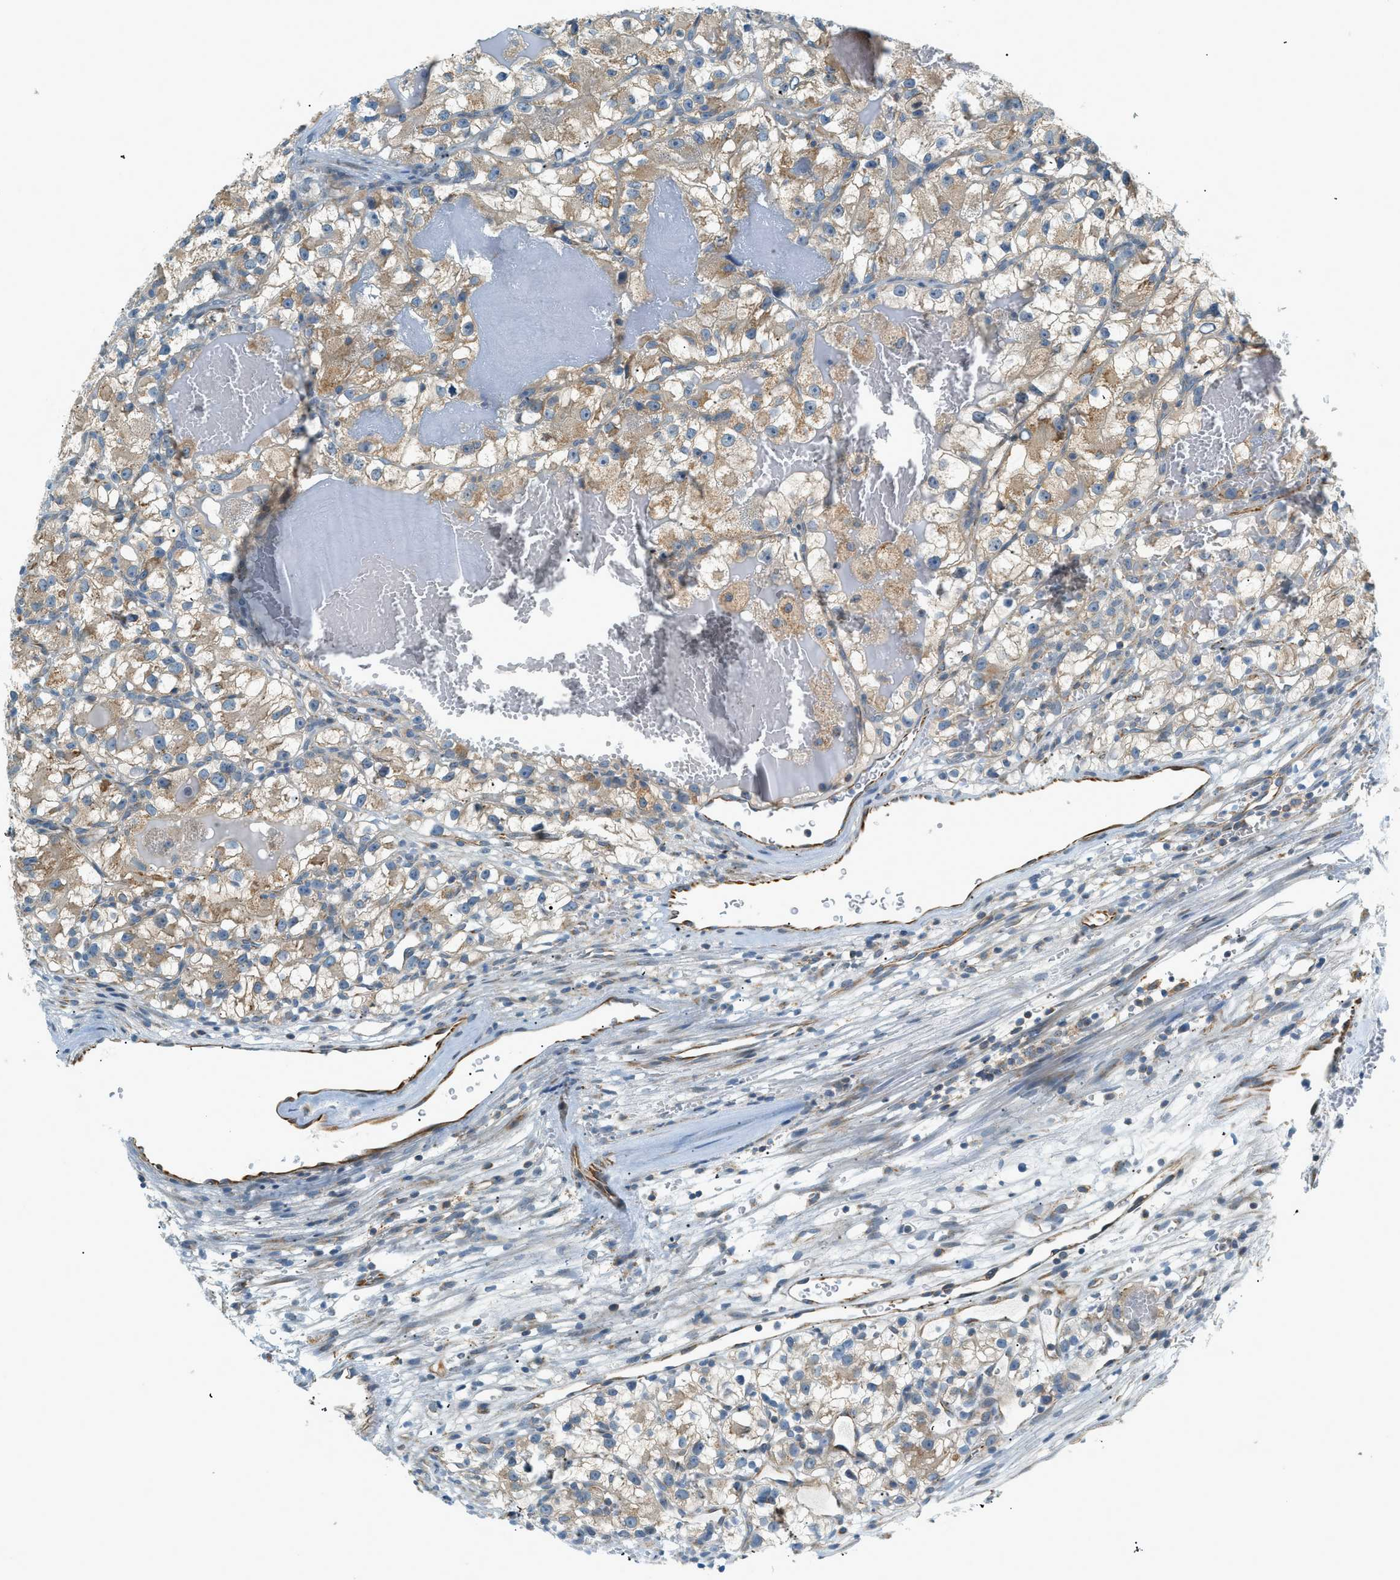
{"staining": {"intensity": "weak", "quantity": "25%-75%", "location": "cytoplasmic/membranous"}, "tissue": "renal cancer", "cell_type": "Tumor cells", "image_type": "cancer", "snomed": [{"axis": "morphology", "description": "Adenocarcinoma, NOS"}, {"axis": "topography", "description": "Kidney"}], "caption": "A brown stain labels weak cytoplasmic/membranous expression of a protein in human renal cancer tumor cells.", "gene": "PIGG", "patient": {"sex": "female", "age": 57}}